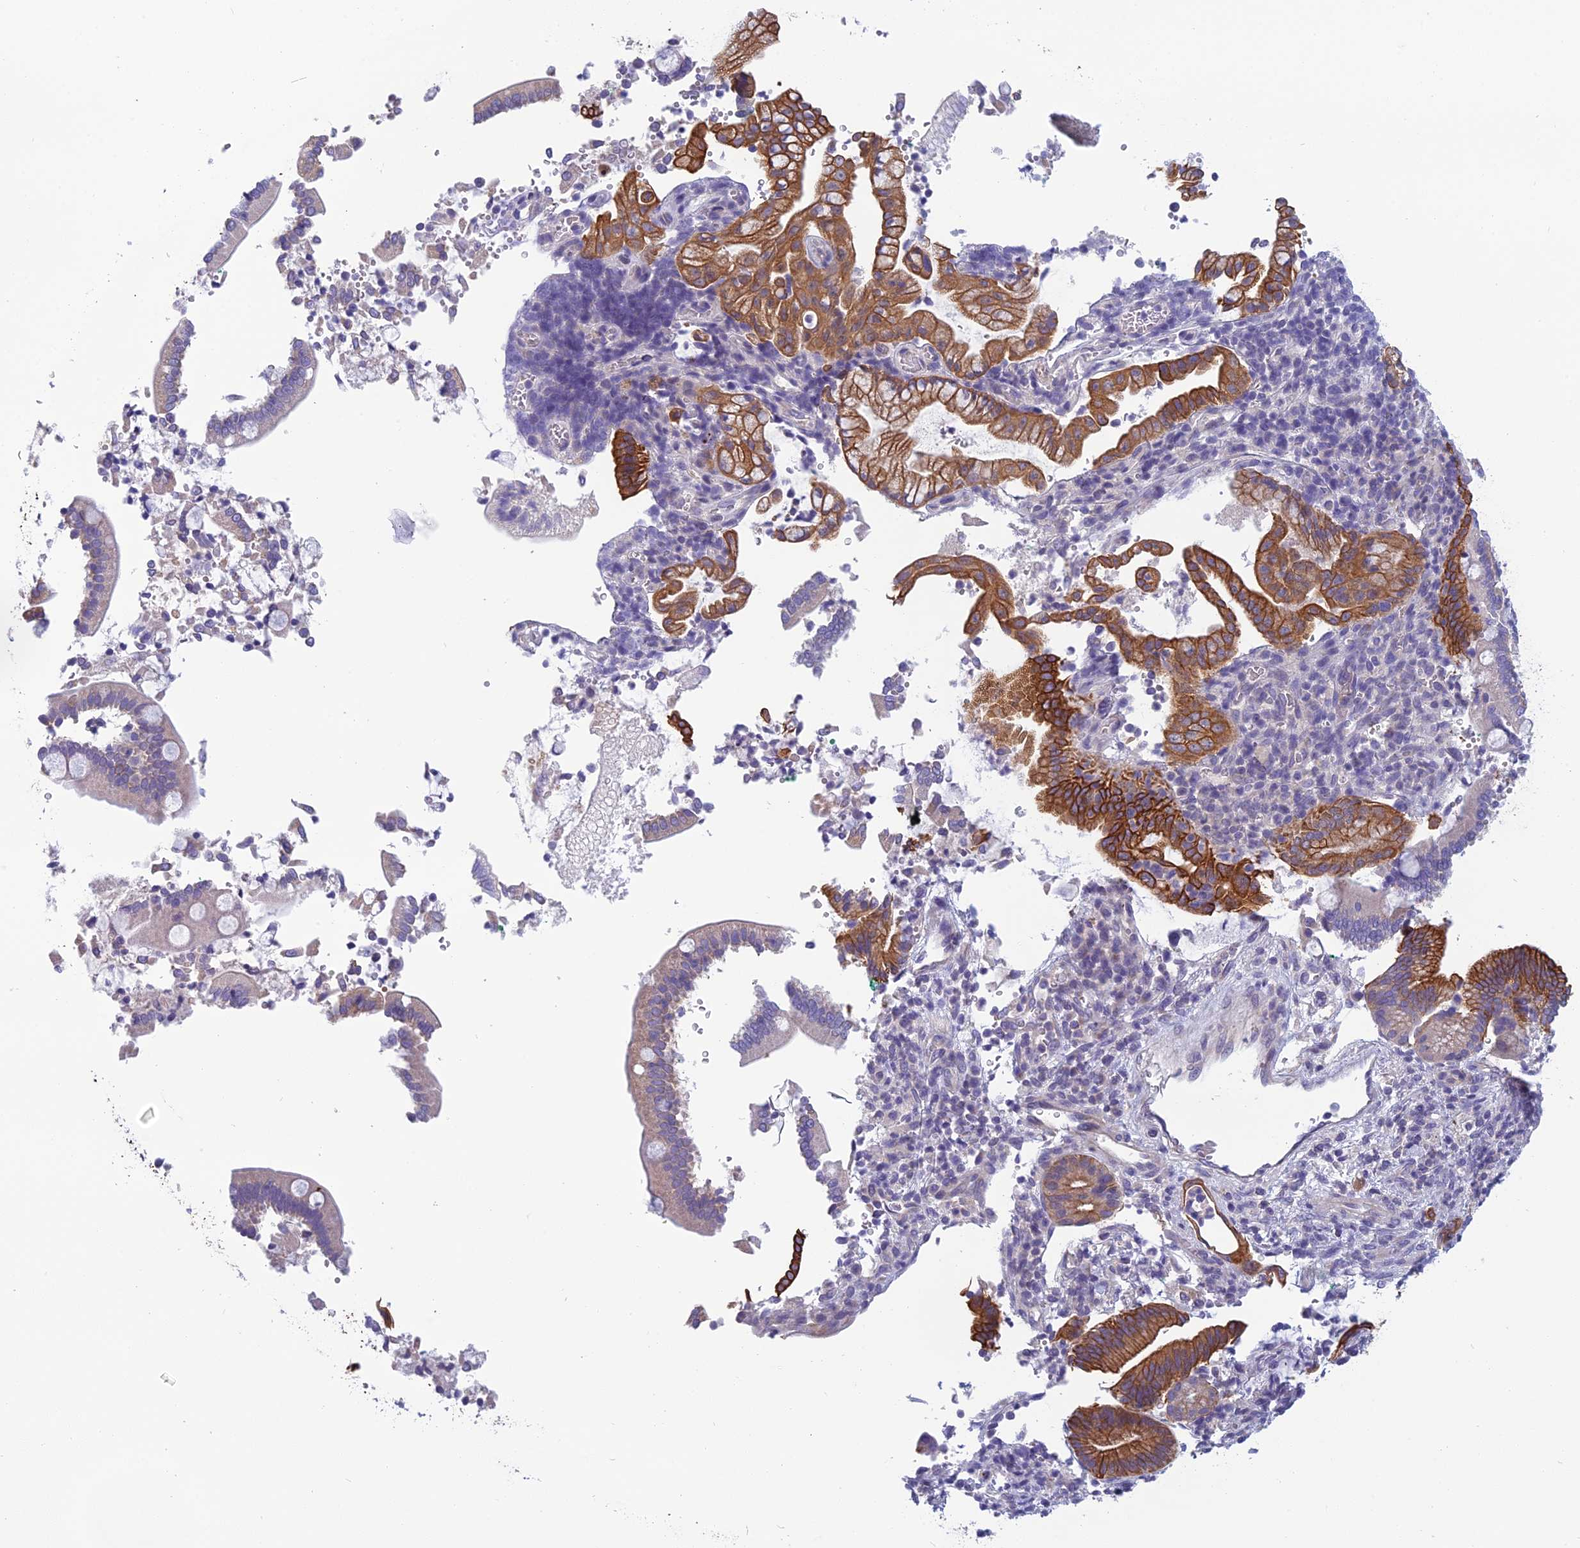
{"staining": {"intensity": "strong", "quantity": ">75%", "location": "cytoplasmic/membranous"}, "tissue": "pancreatic cancer", "cell_type": "Tumor cells", "image_type": "cancer", "snomed": [{"axis": "morphology", "description": "Normal tissue, NOS"}, {"axis": "morphology", "description": "Adenocarcinoma, NOS"}, {"axis": "topography", "description": "Pancreas"}], "caption": "Protein staining displays strong cytoplasmic/membranous staining in about >75% of tumor cells in adenocarcinoma (pancreatic).", "gene": "RBM41", "patient": {"sex": "female", "age": 55}}